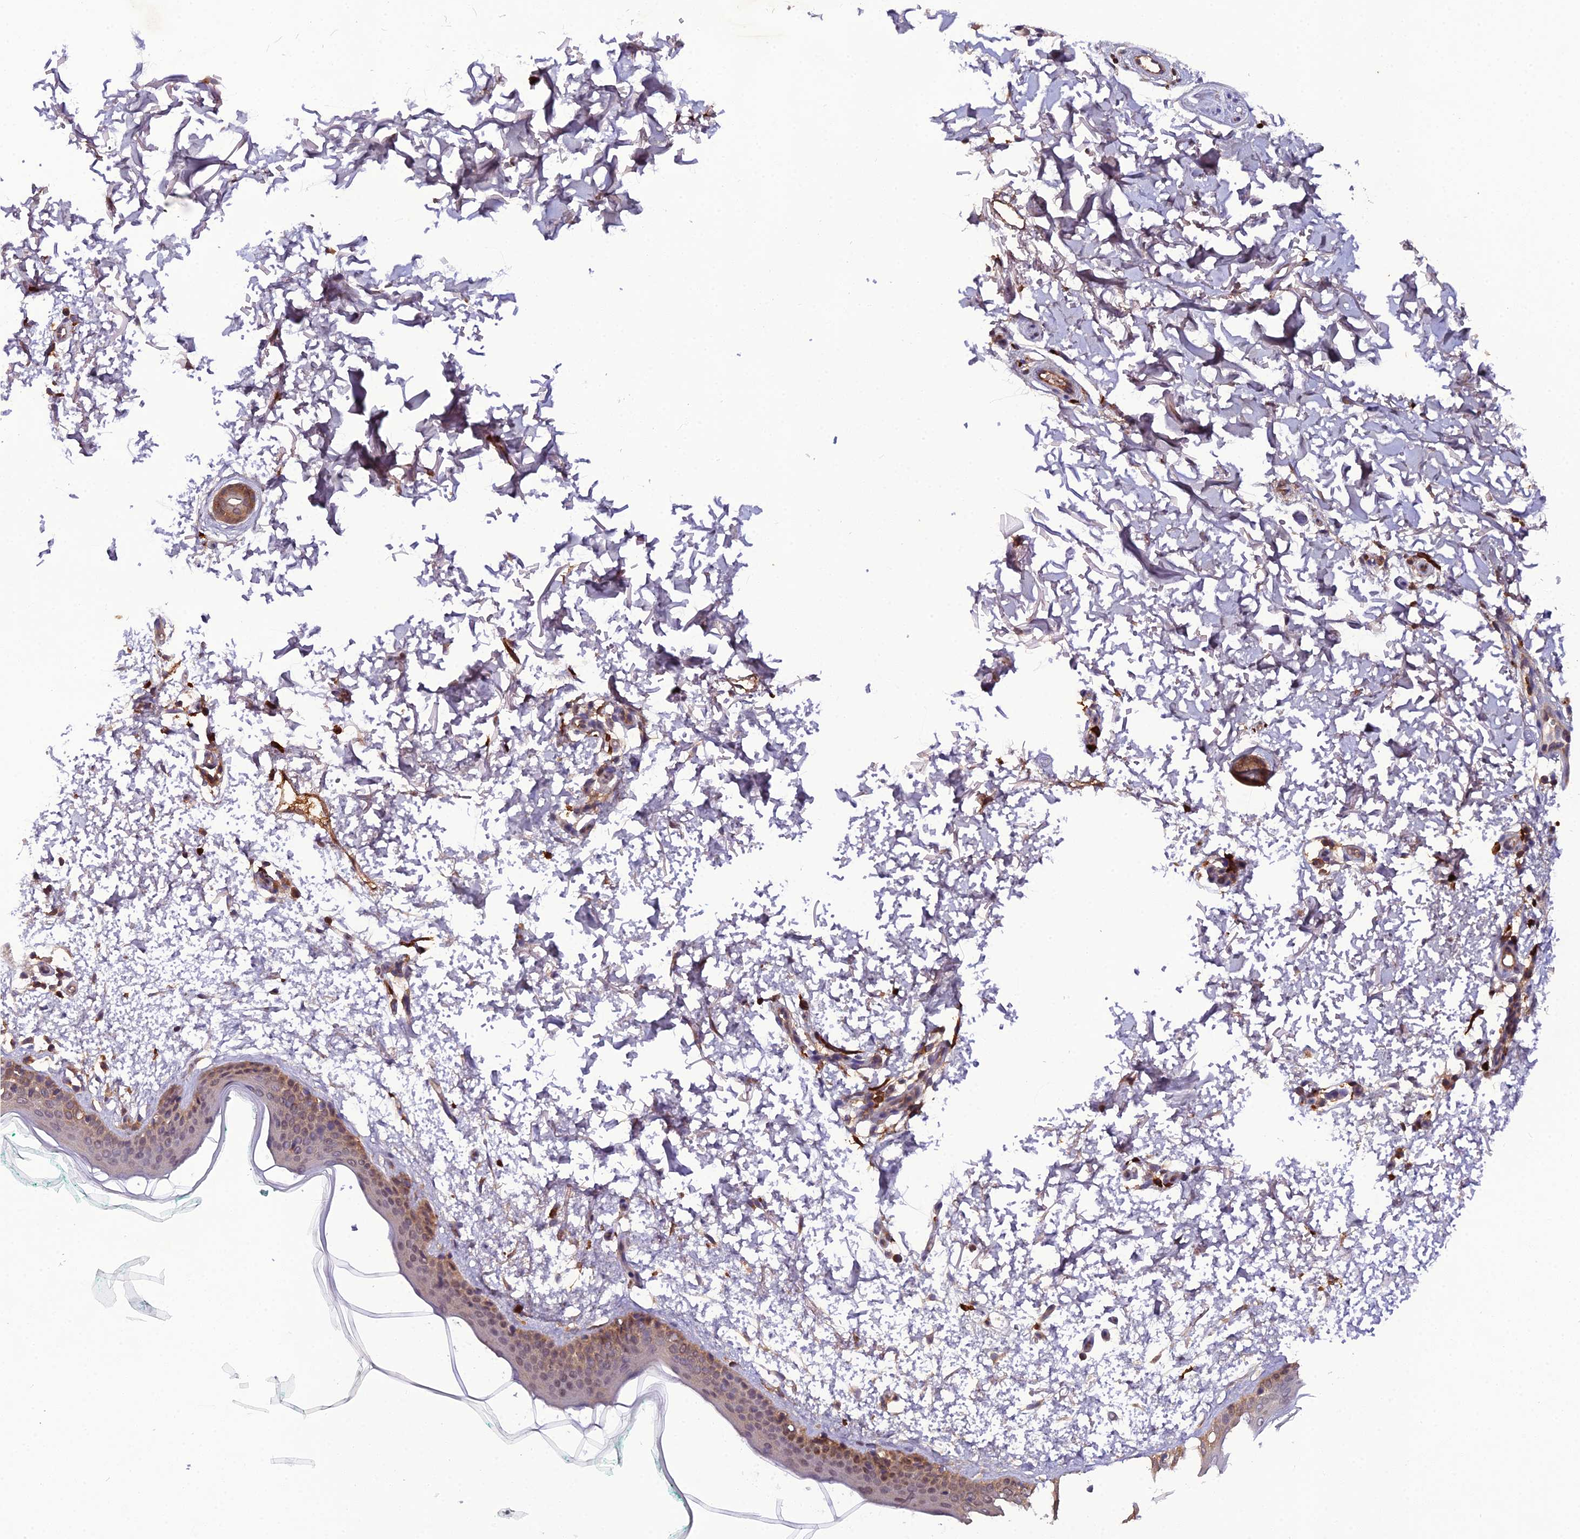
{"staining": {"intensity": "moderate", "quantity": ">75%", "location": "cytoplasmic/membranous"}, "tissue": "skin", "cell_type": "Fibroblasts", "image_type": "normal", "snomed": [{"axis": "morphology", "description": "Normal tissue, NOS"}, {"axis": "topography", "description": "Skin"}], "caption": "Protein staining exhibits moderate cytoplasmic/membranous expression in about >75% of fibroblasts in benign skin.", "gene": "TMEM258", "patient": {"sex": "male", "age": 66}}